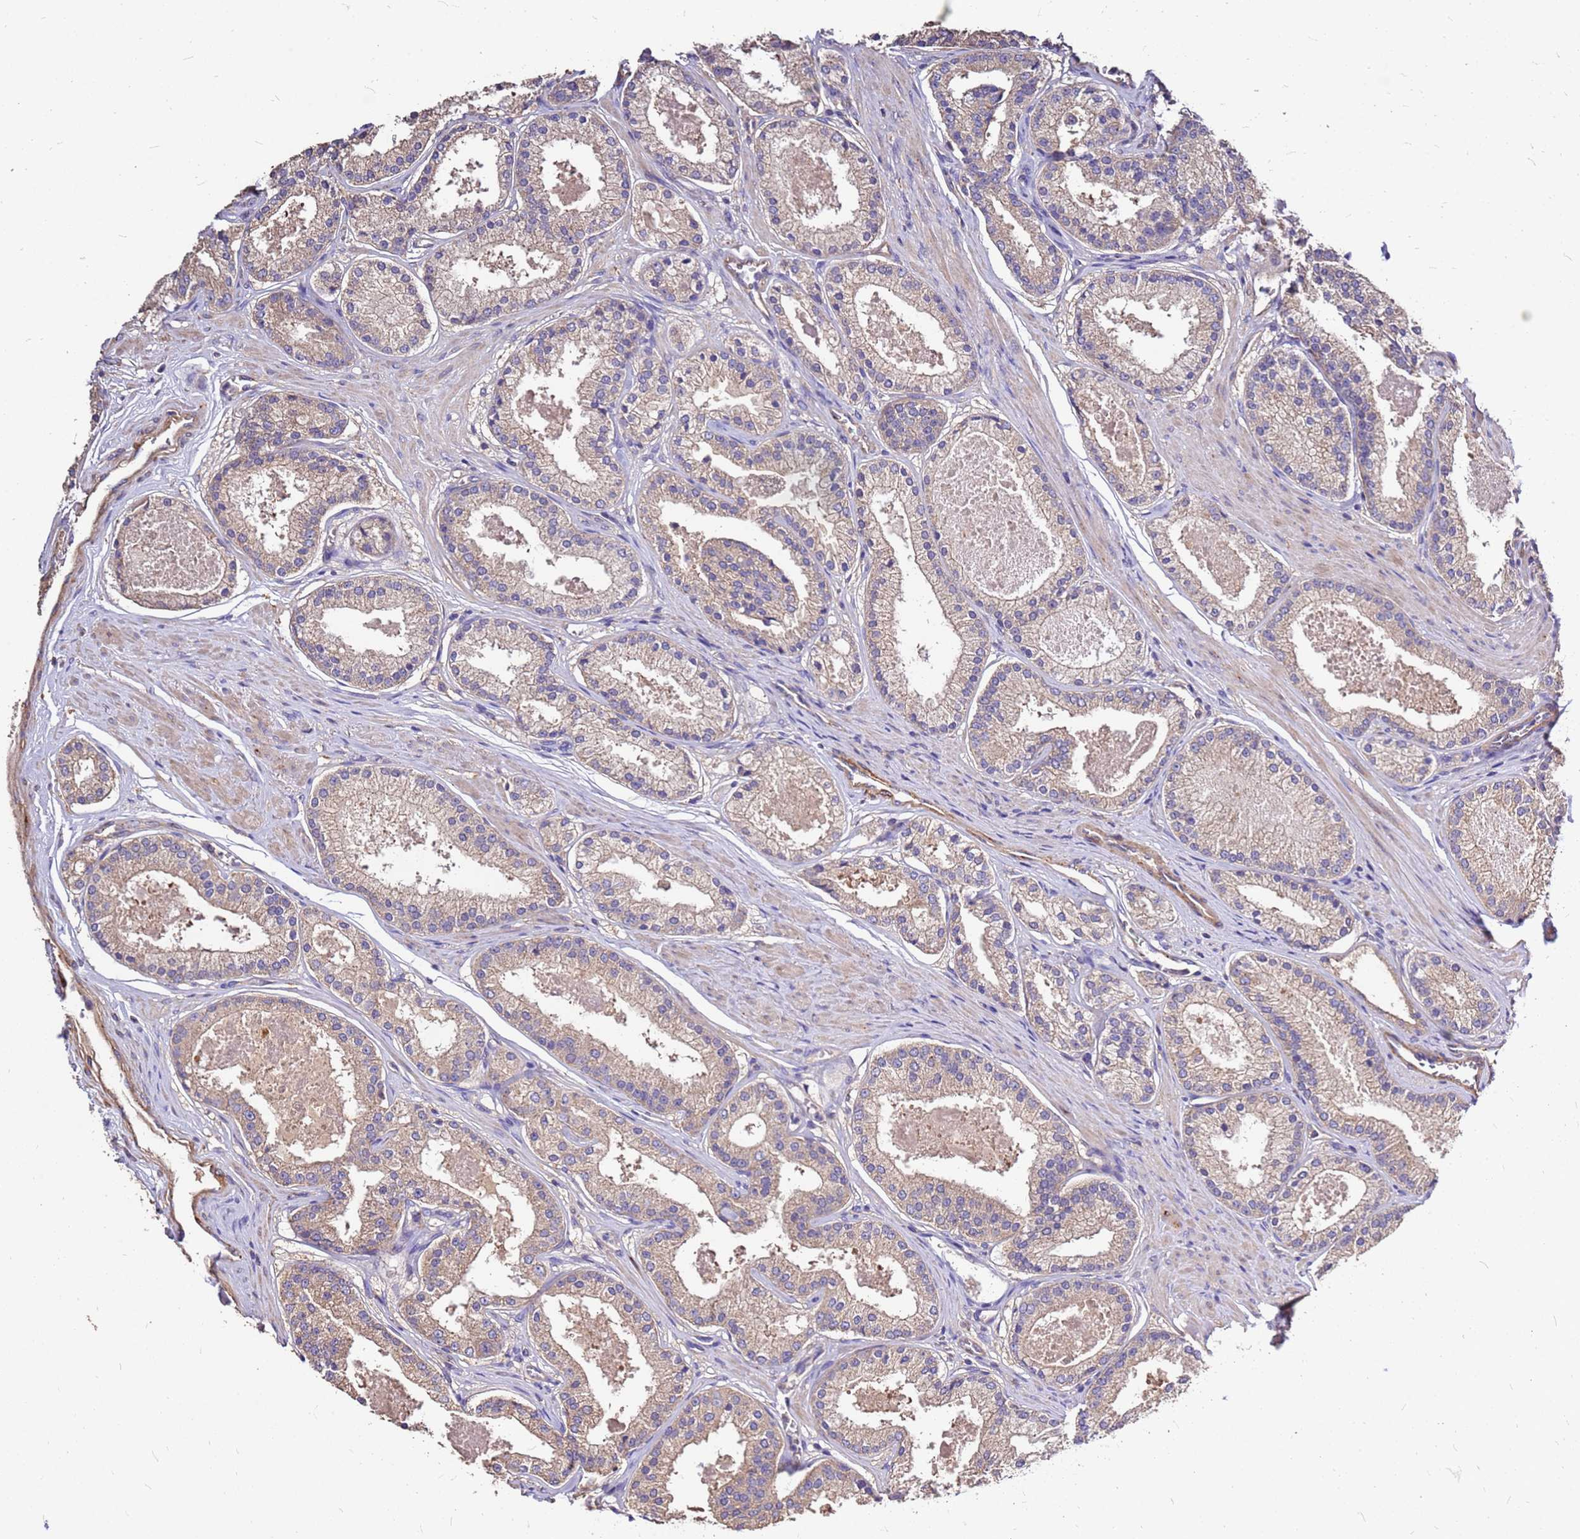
{"staining": {"intensity": "weak", "quantity": "25%-75%", "location": "cytoplasmic/membranous"}, "tissue": "prostate cancer", "cell_type": "Tumor cells", "image_type": "cancer", "snomed": [{"axis": "morphology", "description": "Adenocarcinoma, Low grade"}, {"axis": "topography", "description": "Prostate"}], "caption": "Tumor cells demonstrate low levels of weak cytoplasmic/membranous staining in about 25%-75% of cells in human prostate cancer.", "gene": "EXD3", "patient": {"sex": "male", "age": 59}}